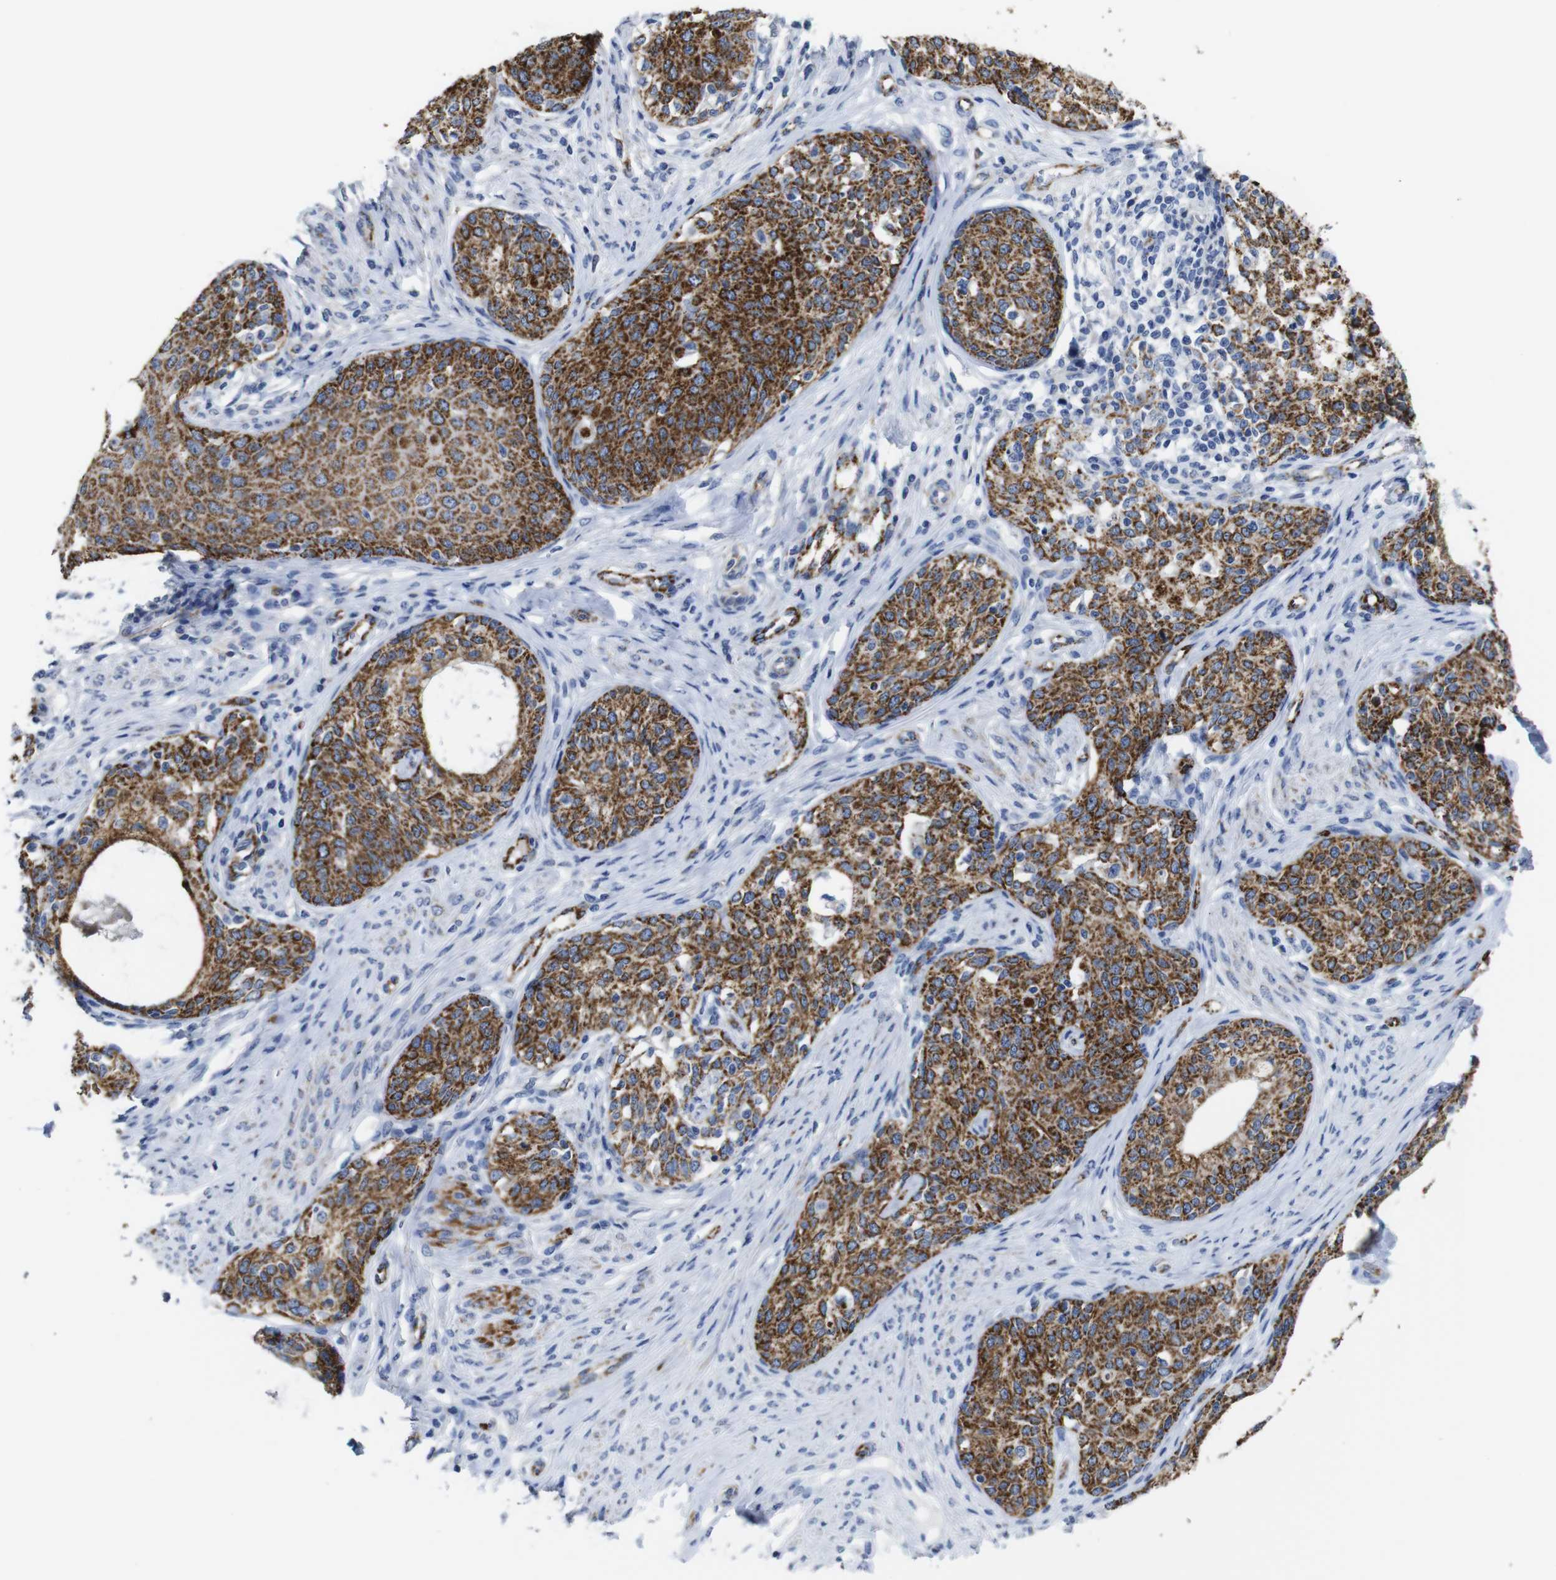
{"staining": {"intensity": "strong", "quantity": ">75%", "location": "cytoplasmic/membranous"}, "tissue": "cervical cancer", "cell_type": "Tumor cells", "image_type": "cancer", "snomed": [{"axis": "morphology", "description": "Squamous cell carcinoma, NOS"}, {"axis": "morphology", "description": "Adenocarcinoma, NOS"}, {"axis": "topography", "description": "Cervix"}], "caption": "High-power microscopy captured an immunohistochemistry (IHC) photomicrograph of cervical cancer, revealing strong cytoplasmic/membranous expression in about >75% of tumor cells.", "gene": "MAOA", "patient": {"sex": "female", "age": 52}}